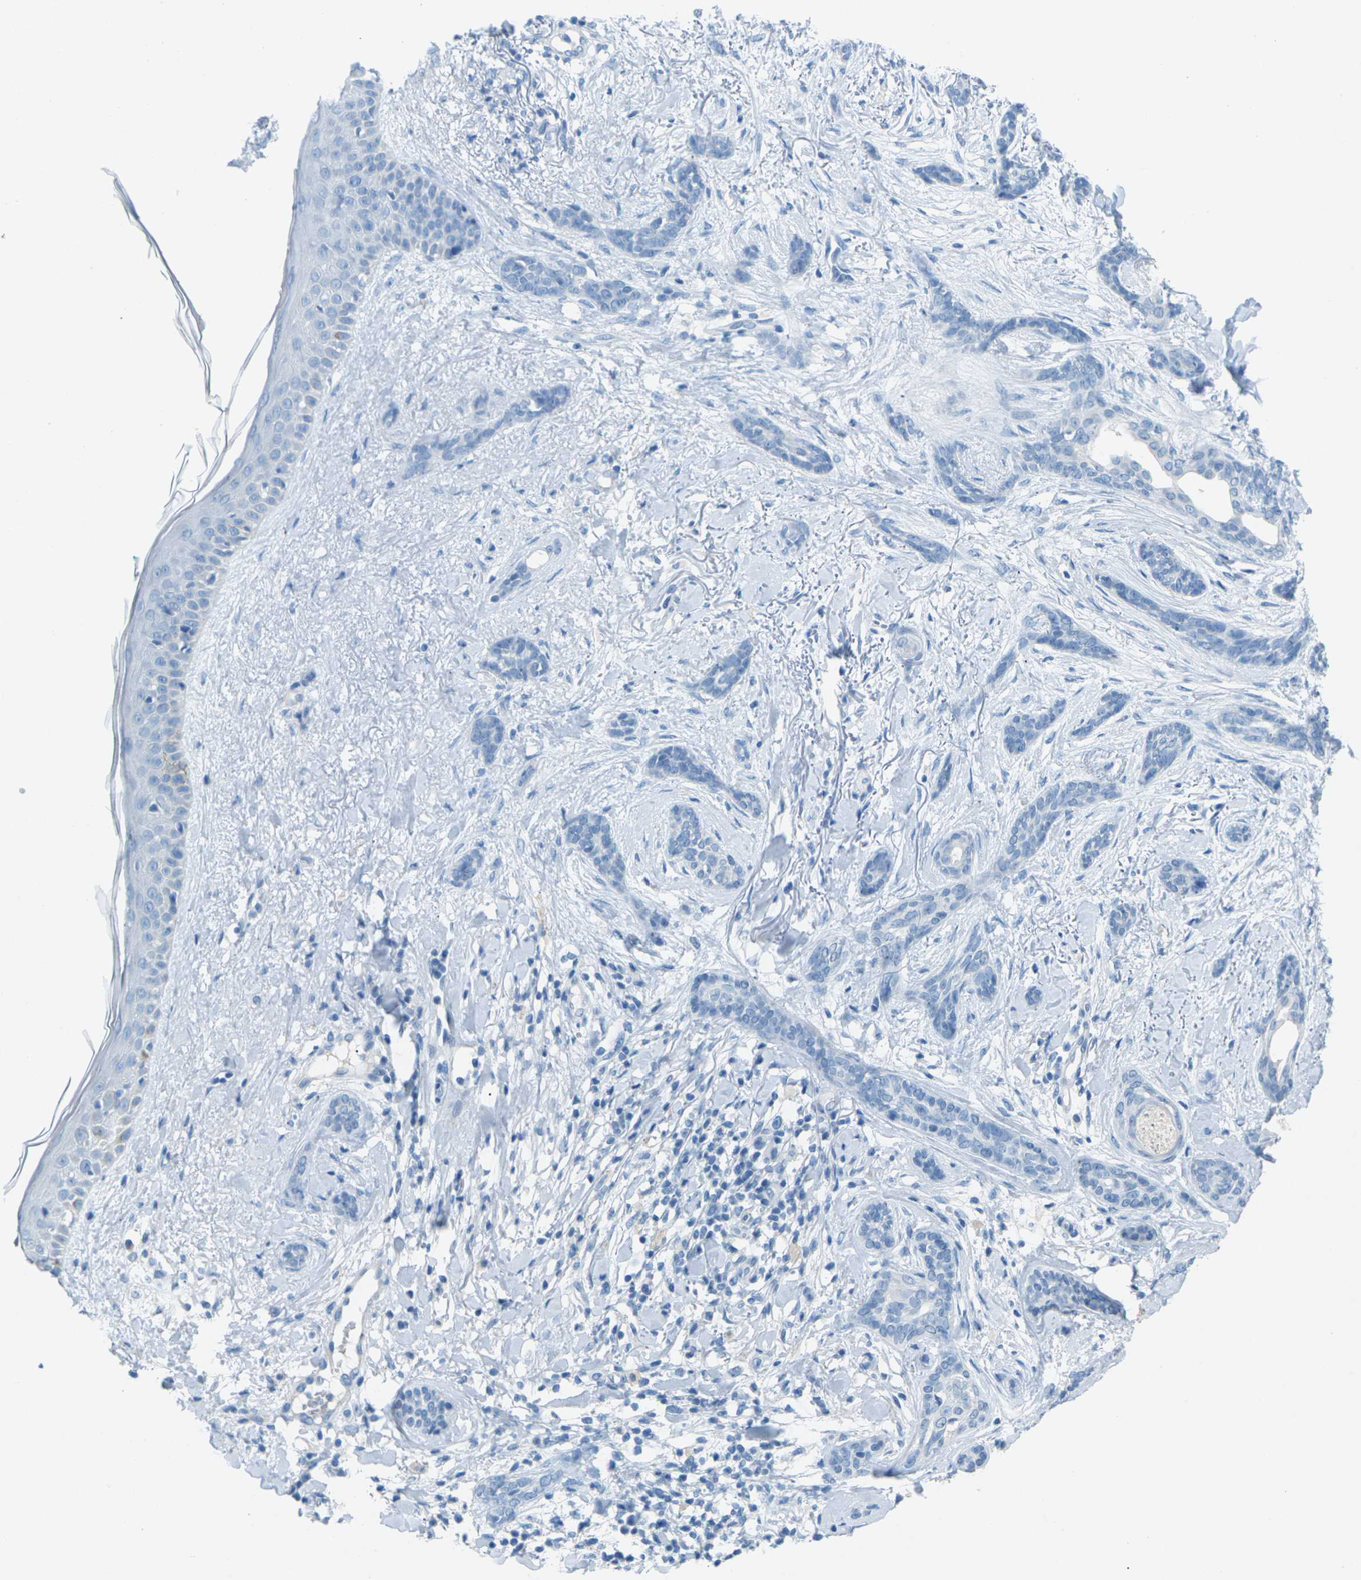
{"staining": {"intensity": "negative", "quantity": "none", "location": "none"}, "tissue": "skin cancer", "cell_type": "Tumor cells", "image_type": "cancer", "snomed": [{"axis": "morphology", "description": "Basal cell carcinoma"}, {"axis": "morphology", "description": "Adnexal tumor, benign"}, {"axis": "topography", "description": "Skin"}], "caption": "Immunohistochemistry of human skin benign adnexal tumor exhibits no positivity in tumor cells.", "gene": "CDH16", "patient": {"sex": "female", "age": 42}}